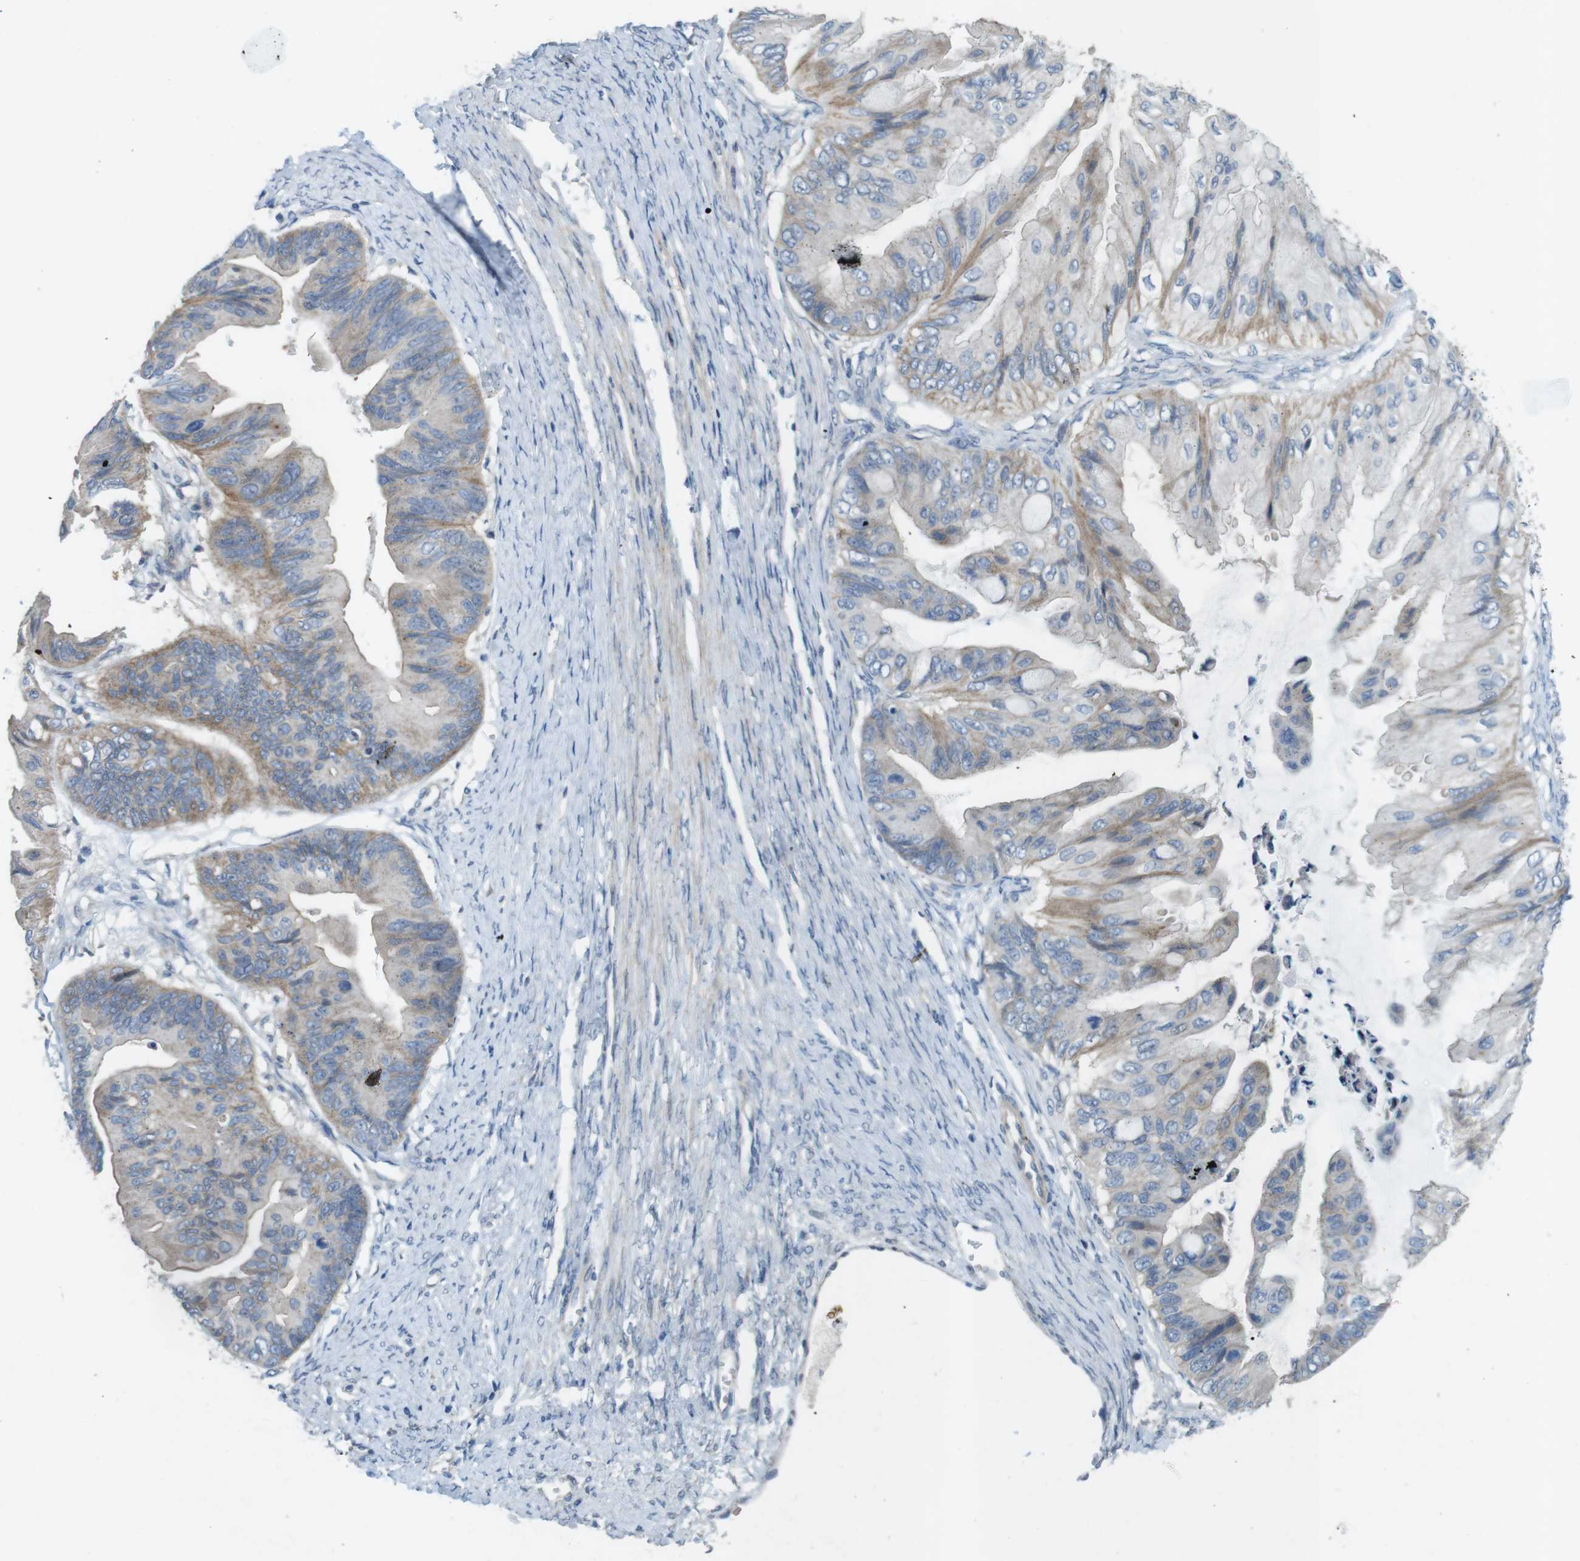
{"staining": {"intensity": "moderate", "quantity": "25%-75%", "location": "cytoplasmic/membranous"}, "tissue": "ovarian cancer", "cell_type": "Tumor cells", "image_type": "cancer", "snomed": [{"axis": "morphology", "description": "Cystadenocarcinoma, mucinous, NOS"}, {"axis": "topography", "description": "Ovary"}], "caption": "Ovarian cancer stained with a protein marker displays moderate staining in tumor cells.", "gene": "TYW1", "patient": {"sex": "female", "age": 61}}